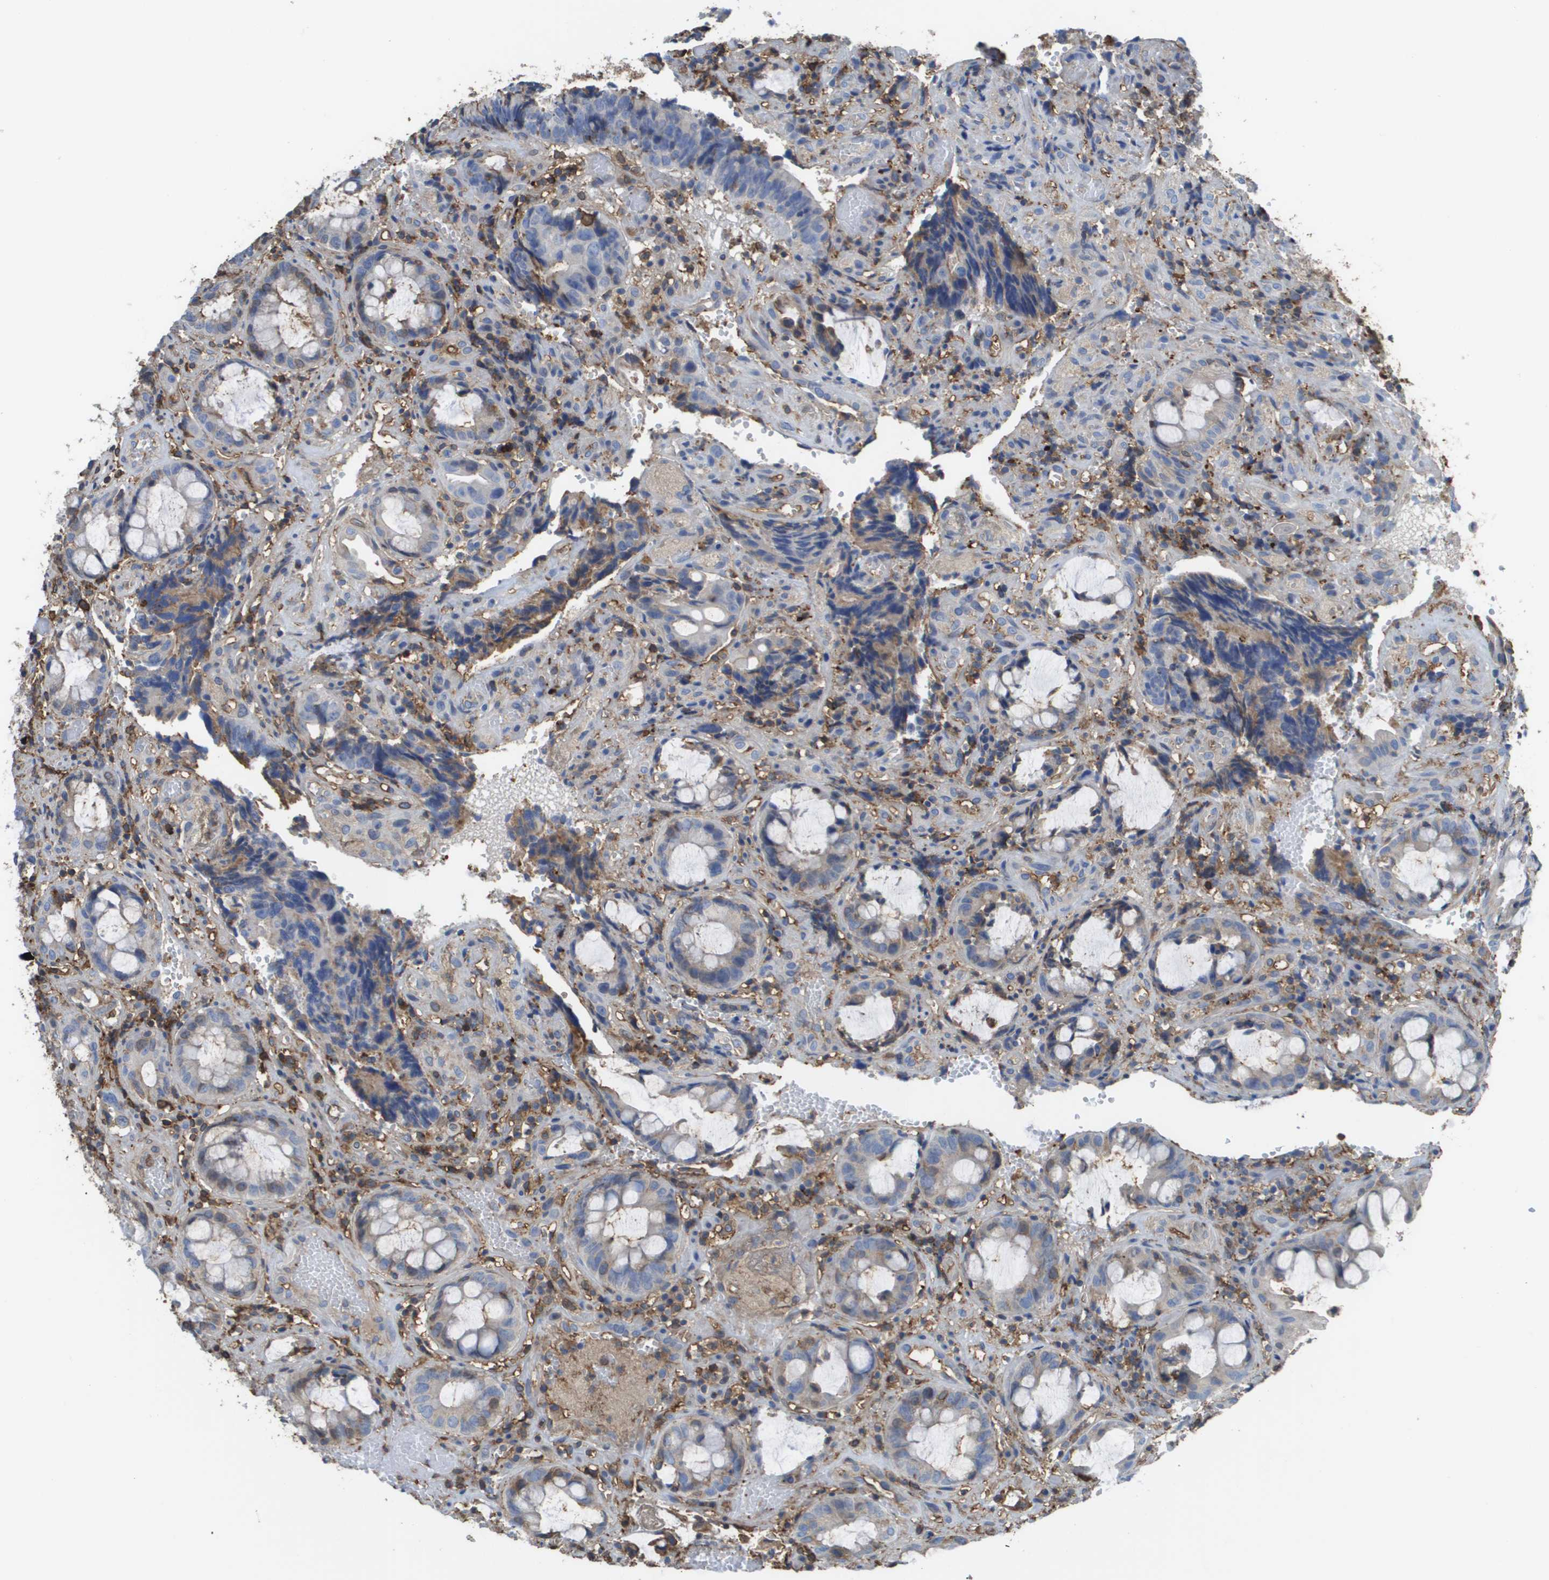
{"staining": {"intensity": "weak", "quantity": "<25%", "location": "cytoplasmic/membranous"}, "tissue": "colorectal cancer", "cell_type": "Tumor cells", "image_type": "cancer", "snomed": [{"axis": "morphology", "description": "Adenocarcinoma, NOS"}, {"axis": "topography", "description": "Colon"}], "caption": "High power microscopy histopathology image of an immunohistochemistry image of adenocarcinoma (colorectal), revealing no significant positivity in tumor cells.", "gene": "PASK", "patient": {"sex": "female", "age": 57}}